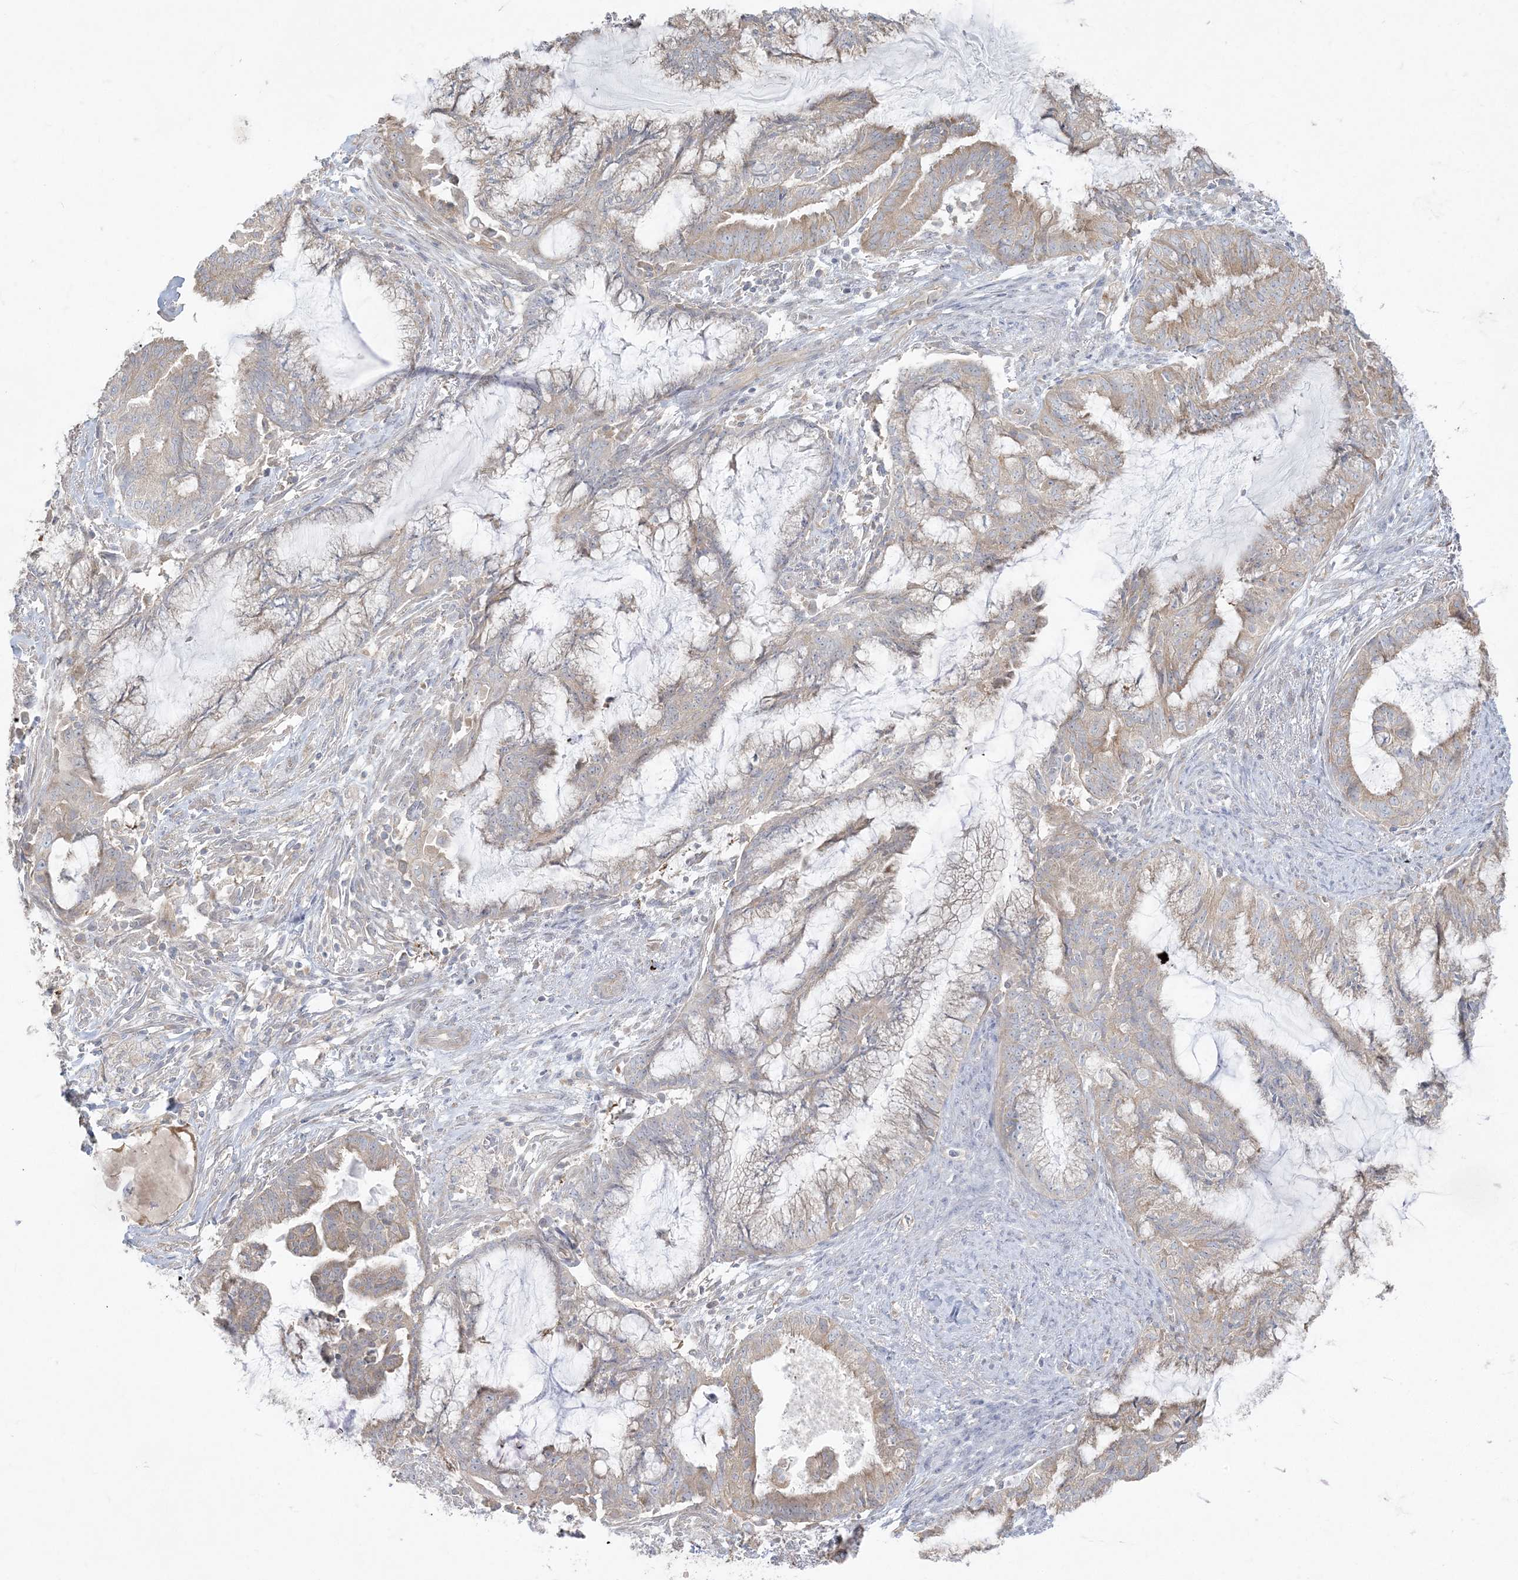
{"staining": {"intensity": "weak", "quantity": "25%-75%", "location": "cytoplasmic/membranous"}, "tissue": "endometrial cancer", "cell_type": "Tumor cells", "image_type": "cancer", "snomed": [{"axis": "morphology", "description": "Adenocarcinoma, NOS"}, {"axis": "topography", "description": "Endometrium"}], "caption": "The photomicrograph shows a brown stain indicating the presence of a protein in the cytoplasmic/membranous of tumor cells in adenocarcinoma (endometrial).", "gene": "ZC3H6", "patient": {"sex": "female", "age": 86}}